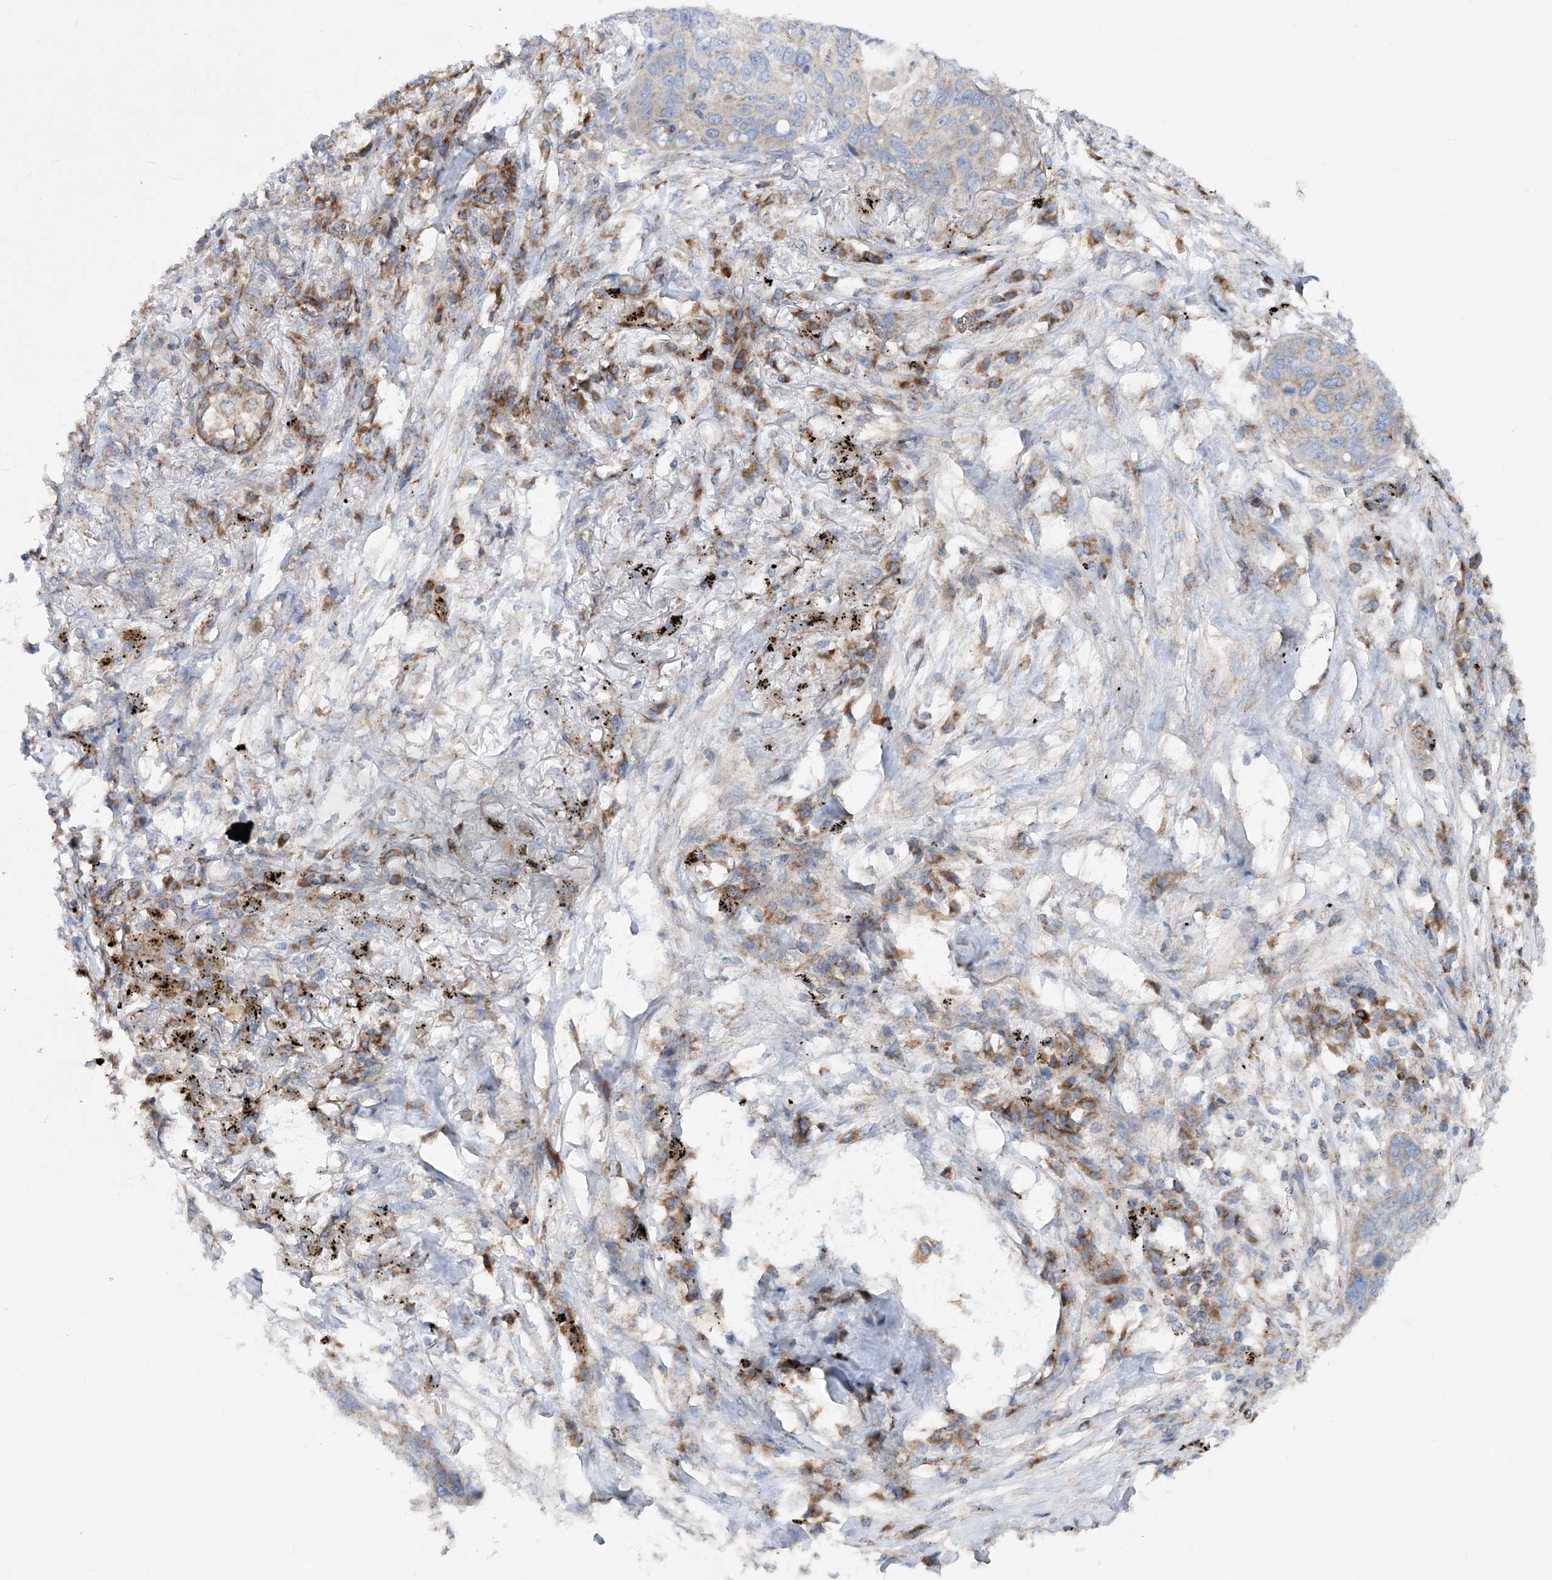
{"staining": {"intensity": "negative", "quantity": "none", "location": "none"}, "tissue": "lung cancer", "cell_type": "Tumor cells", "image_type": "cancer", "snomed": [{"axis": "morphology", "description": "Squamous cell carcinoma, NOS"}, {"axis": "topography", "description": "Lung"}], "caption": "This is a histopathology image of immunohistochemistry (IHC) staining of lung squamous cell carcinoma, which shows no positivity in tumor cells.", "gene": "NGLY1", "patient": {"sex": "female", "age": 63}}